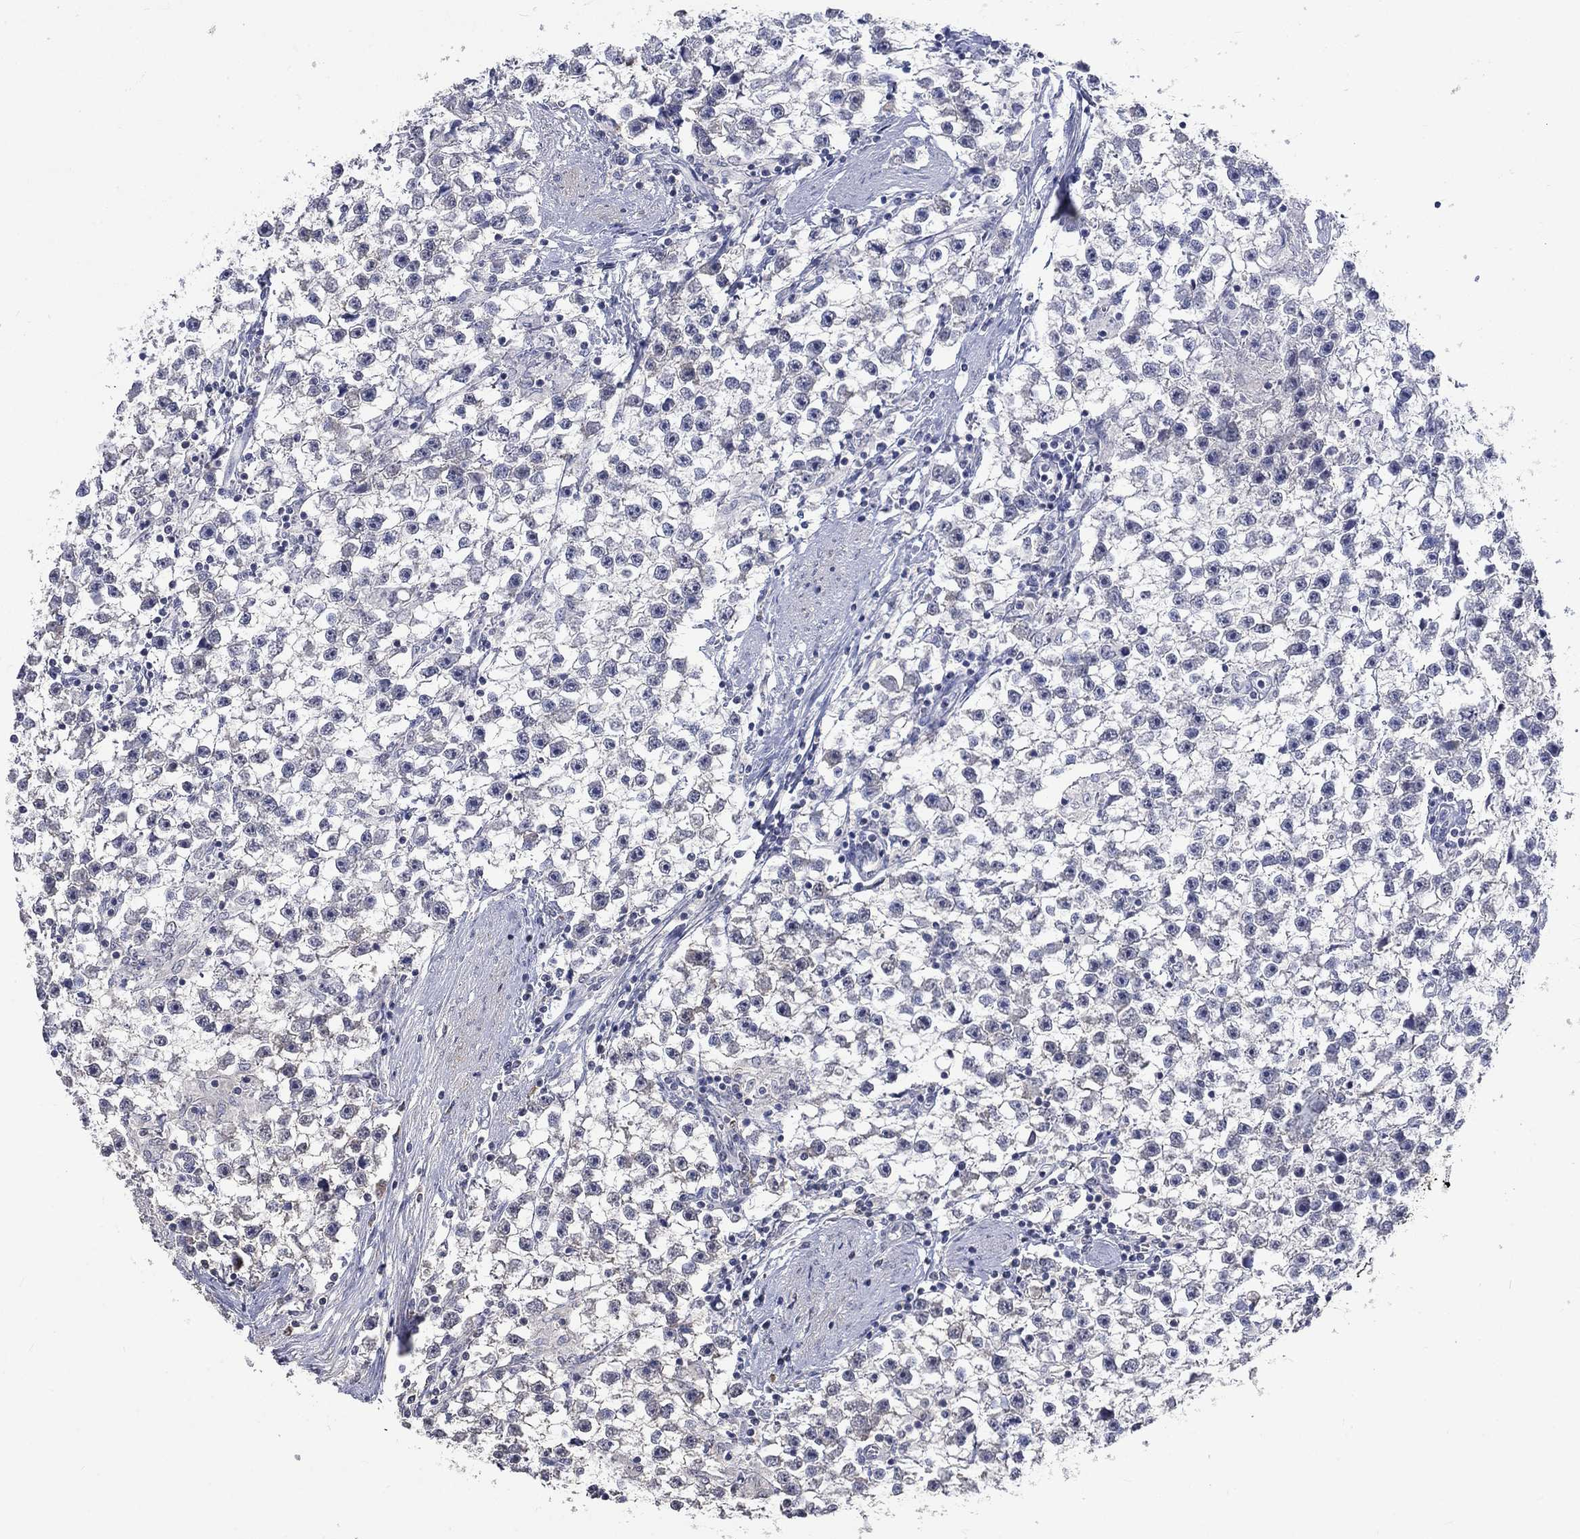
{"staining": {"intensity": "negative", "quantity": "none", "location": "none"}, "tissue": "testis cancer", "cell_type": "Tumor cells", "image_type": "cancer", "snomed": [{"axis": "morphology", "description": "Seminoma, NOS"}, {"axis": "topography", "description": "Testis"}], "caption": "The image reveals no significant staining in tumor cells of testis seminoma.", "gene": "ZBTB18", "patient": {"sex": "male", "age": 59}}